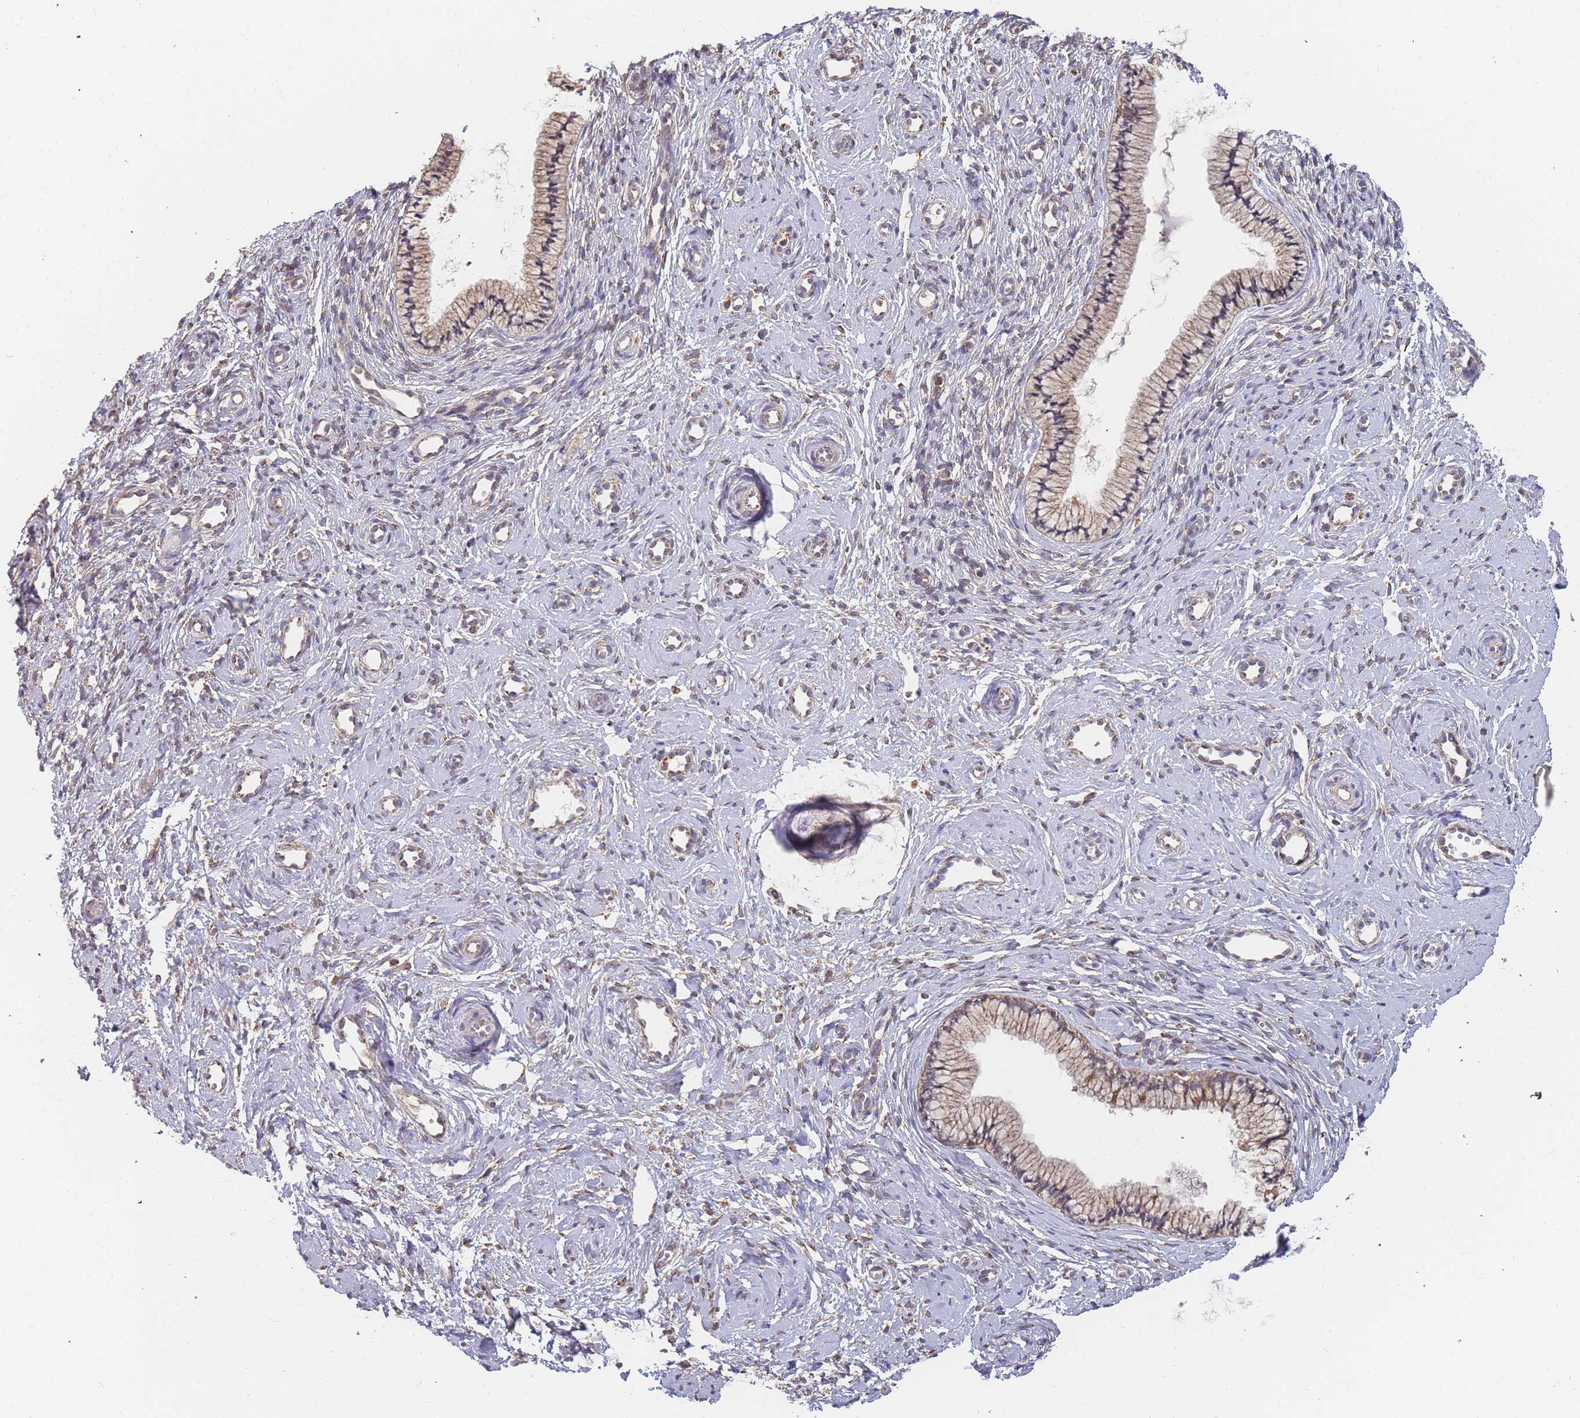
{"staining": {"intensity": "weak", "quantity": ">75%", "location": "cytoplasmic/membranous"}, "tissue": "cervix", "cell_type": "Glandular cells", "image_type": "normal", "snomed": [{"axis": "morphology", "description": "Normal tissue, NOS"}, {"axis": "topography", "description": "Cervix"}], "caption": "DAB (3,3'-diaminobenzidine) immunohistochemical staining of normal human cervix demonstrates weak cytoplasmic/membranous protein positivity in about >75% of glandular cells.", "gene": "ADCY9", "patient": {"sex": "female", "age": 57}}